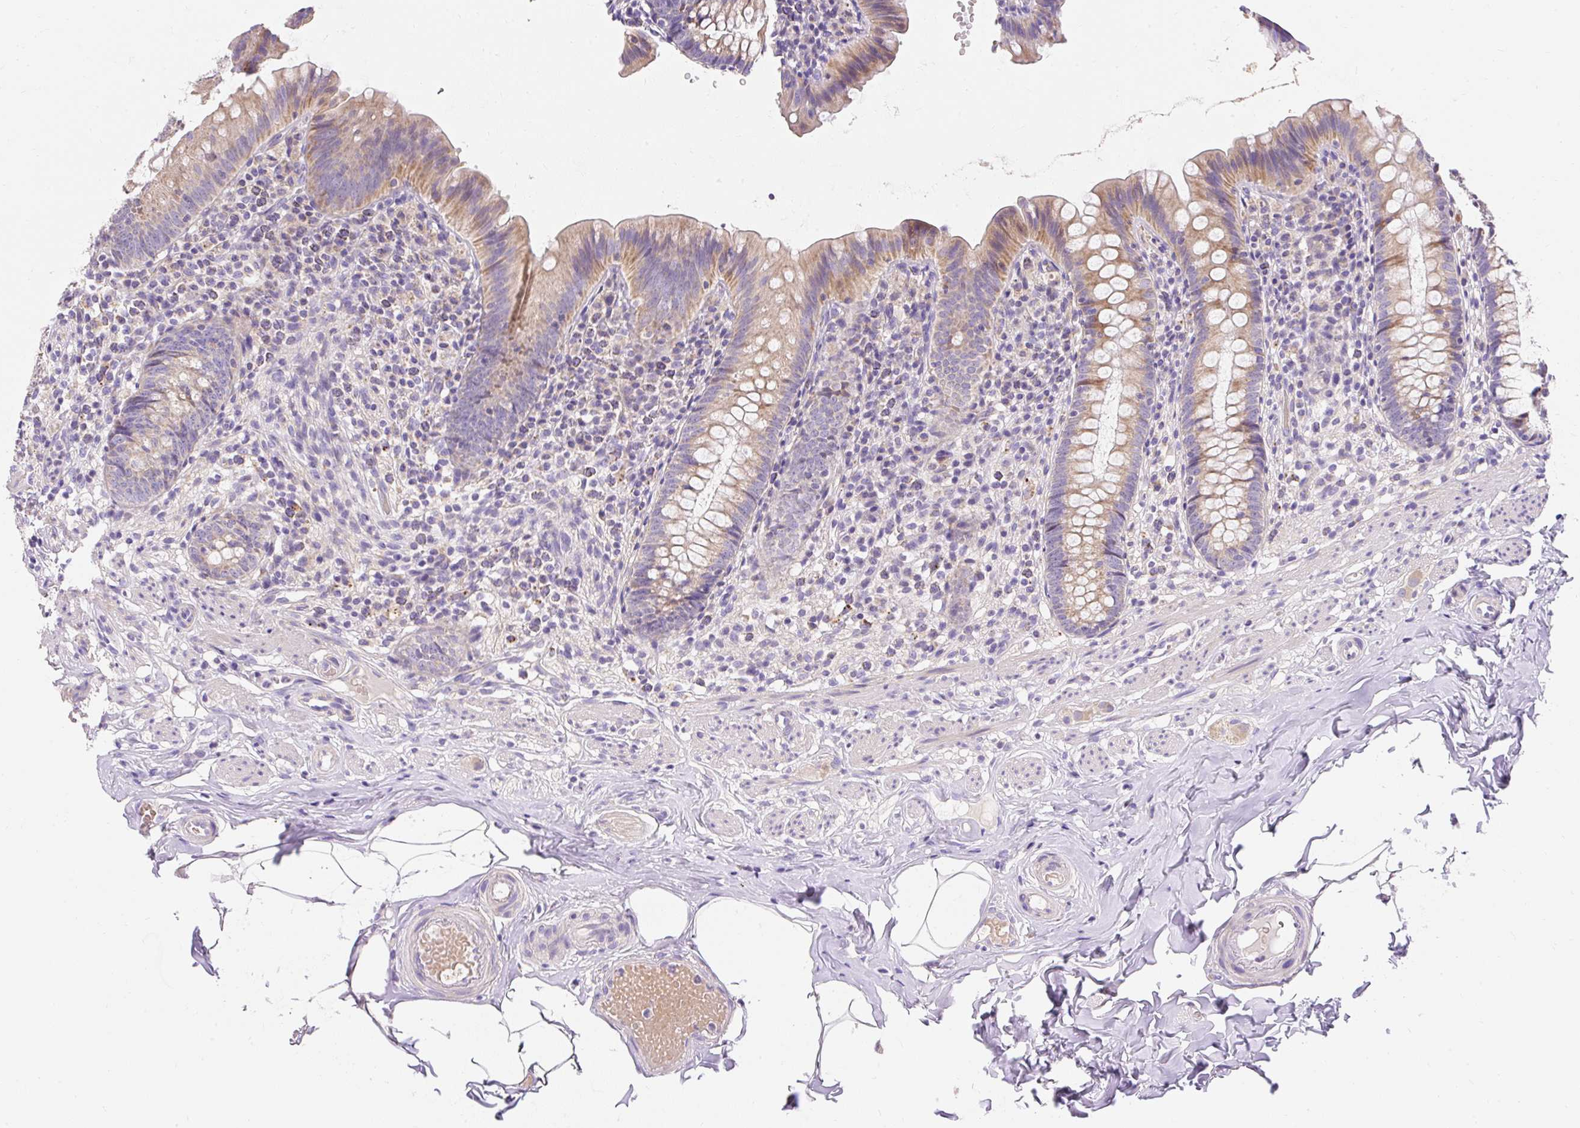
{"staining": {"intensity": "moderate", "quantity": "25%-75%", "location": "cytoplasmic/membranous"}, "tissue": "appendix", "cell_type": "Glandular cells", "image_type": "normal", "snomed": [{"axis": "morphology", "description": "Normal tissue, NOS"}, {"axis": "topography", "description": "Appendix"}], "caption": "Glandular cells reveal medium levels of moderate cytoplasmic/membranous expression in approximately 25%-75% of cells in normal human appendix.", "gene": "PMAIP1", "patient": {"sex": "male", "age": 55}}